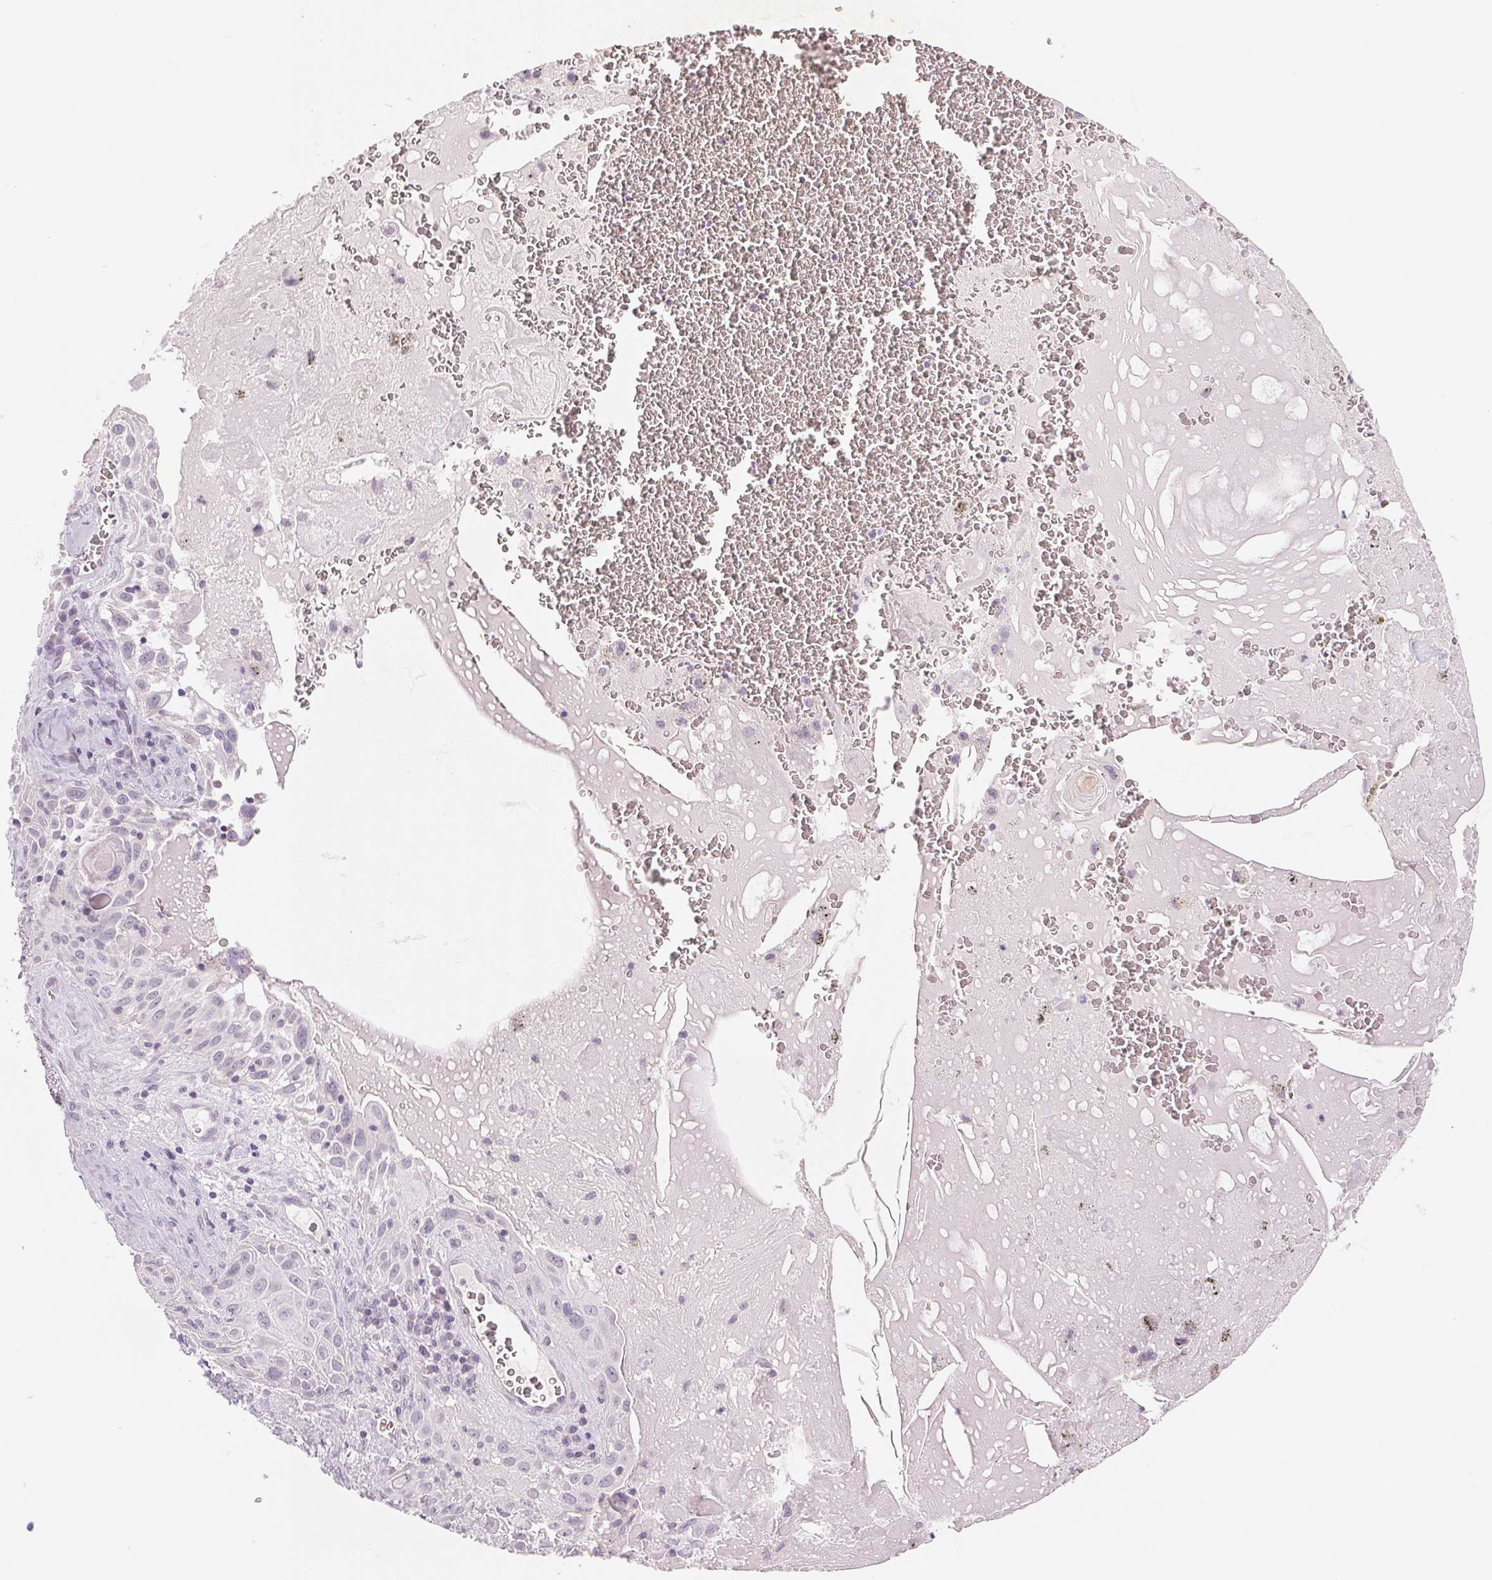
{"staining": {"intensity": "negative", "quantity": "none", "location": "none"}, "tissue": "lung cancer", "cell_type": "Tumor cells", "image_type": "cancer", "snomed": [{"axis": "morphology", "description": "Squamous cell carcinoma, NOS"}, {"axis": "topography", "description": "Lung"}], "caption": "The histopathology image reveals no significant expression in tumor cells of squamous cell carcinoma (lung).", "gene": "EHHADH", "patient": {"sex": "male", "age": 79}}